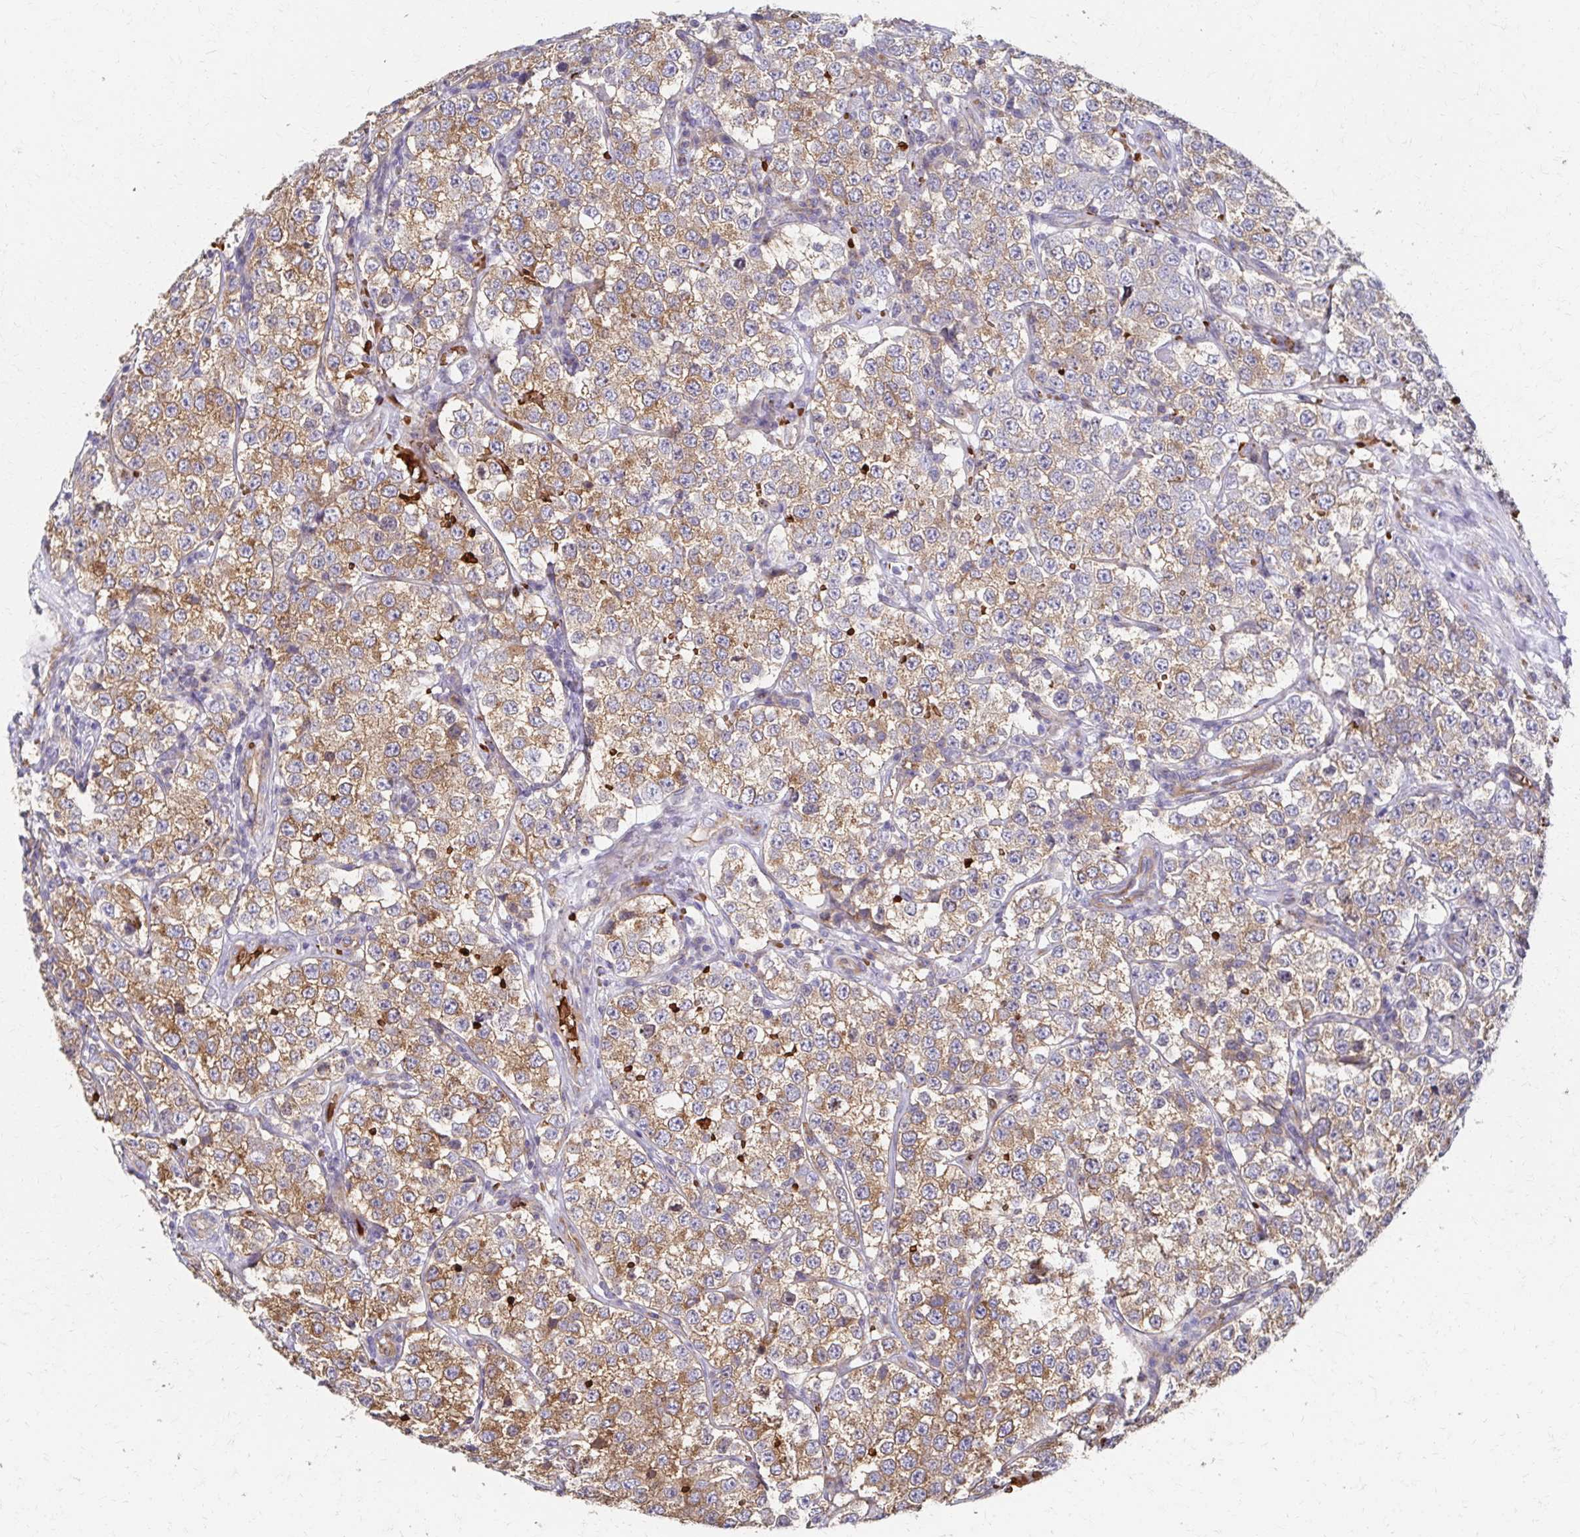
{"staining": {"intensity": "moderate", "quantity": ">75%", "location": "cytoplasmic/membranous"}, "tissue": "testis cancer", "cell_type": "Tumor cells", "image_type": "cancer", "snomed": [{"axis": "morphology", "description": "Seminoma, NOS"}, {"axis": "topography", "description": "Testis"}], "caption": "Testis seminoma stained for a protein demonstrates moderate cytoplasmic/membranous positivity in tumor cells. (DAB IHC with brightfield microscopy, high magnification).", "gene": "SKA2", "patient": {"sex": "male", "age": 34}}